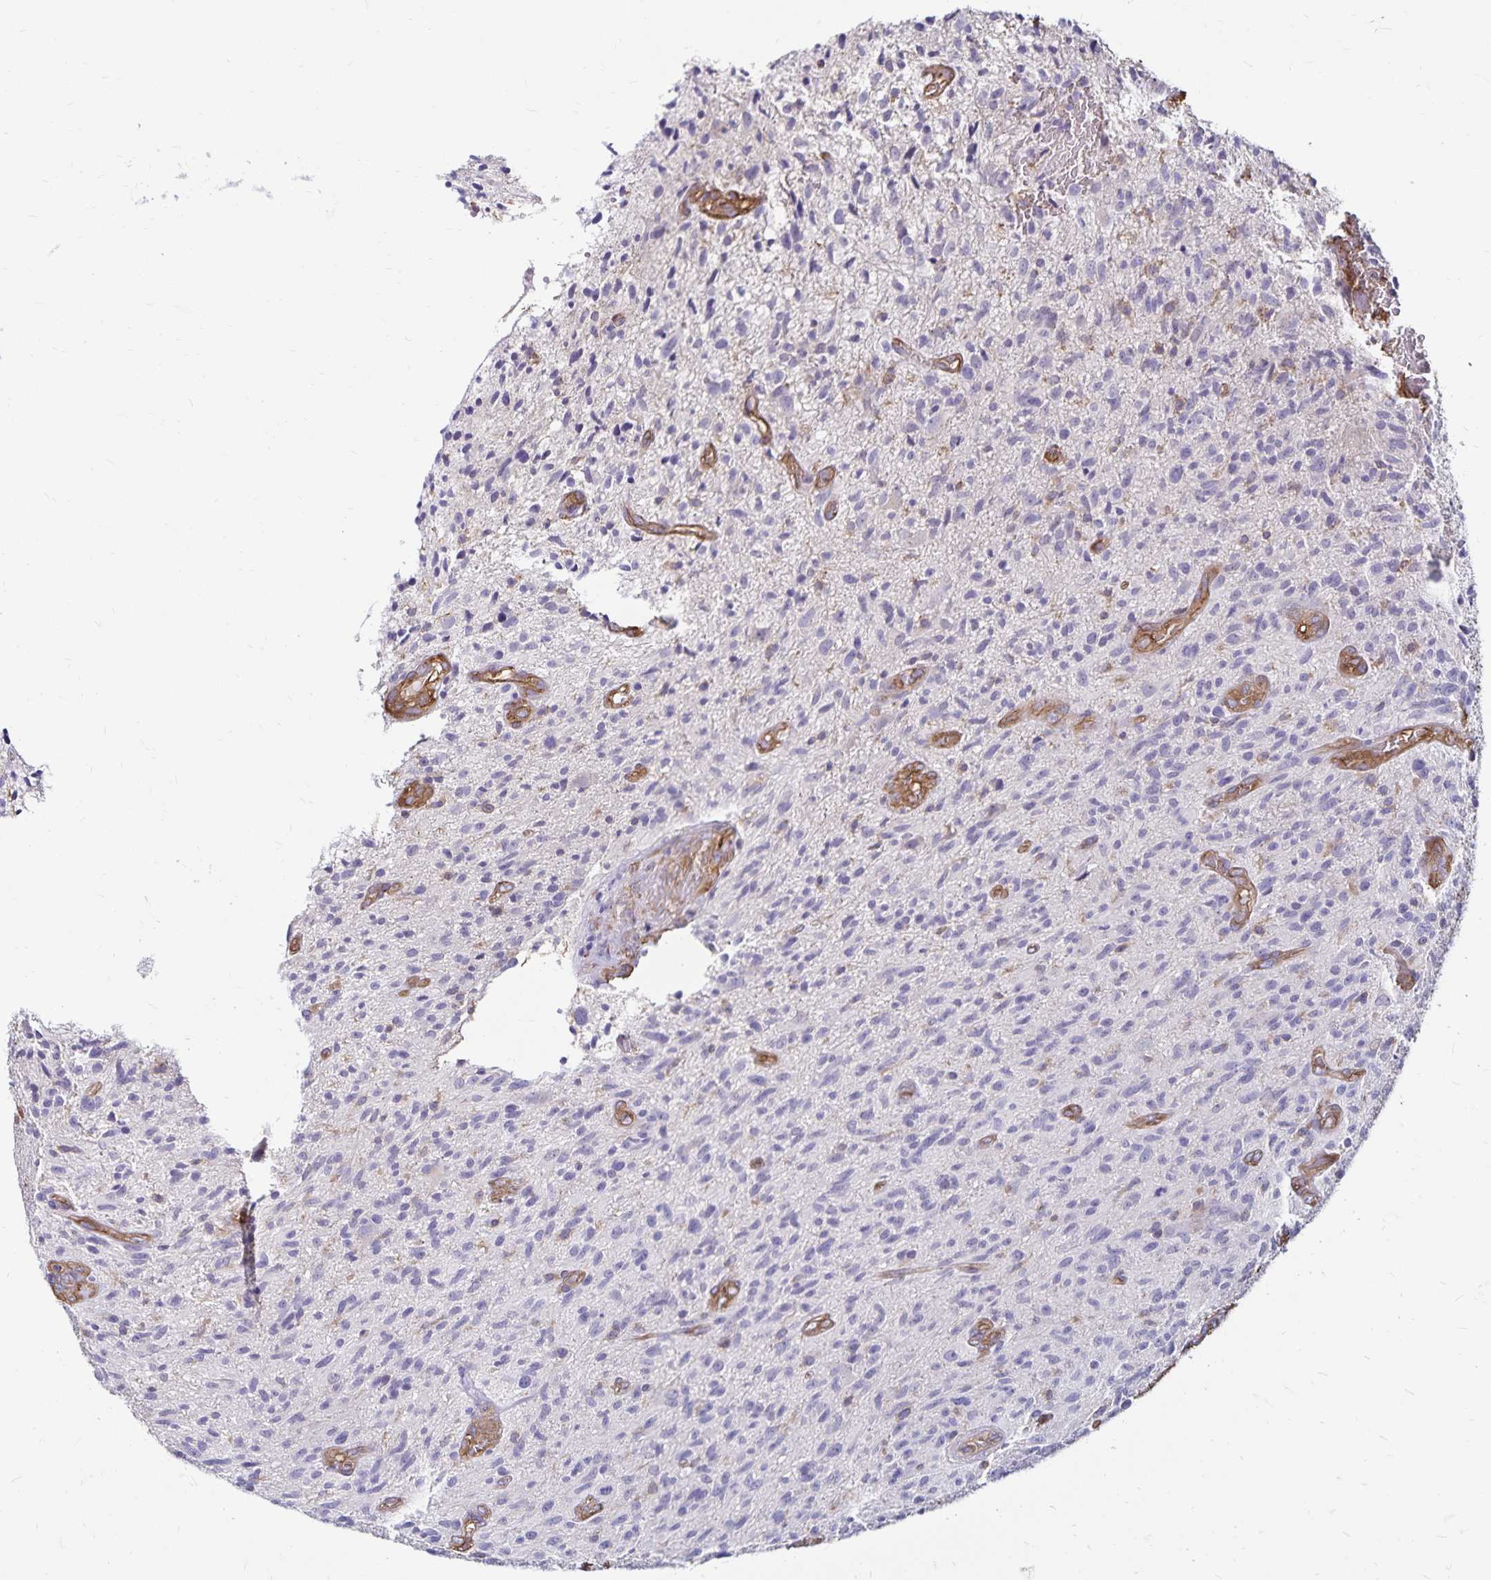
{"staining": {"intensity": "negative", "quantity": "none", "location": "none"}, "tissue": "glioma", "cell_type": "Tumor cells", "image_type": "cancer", "snomed": [{"axis": "morphology", "description": "Glioma, malignant, High grade"}, {"axis": "topography", "description": "Brain"}], "caption": "Malignant glioma (high-grade) stained for a protein using immunohistochemistry exhibits no positivity tumor cells.", "gene": "RPRML", "patient": {"sex": "male", "age": 75}}